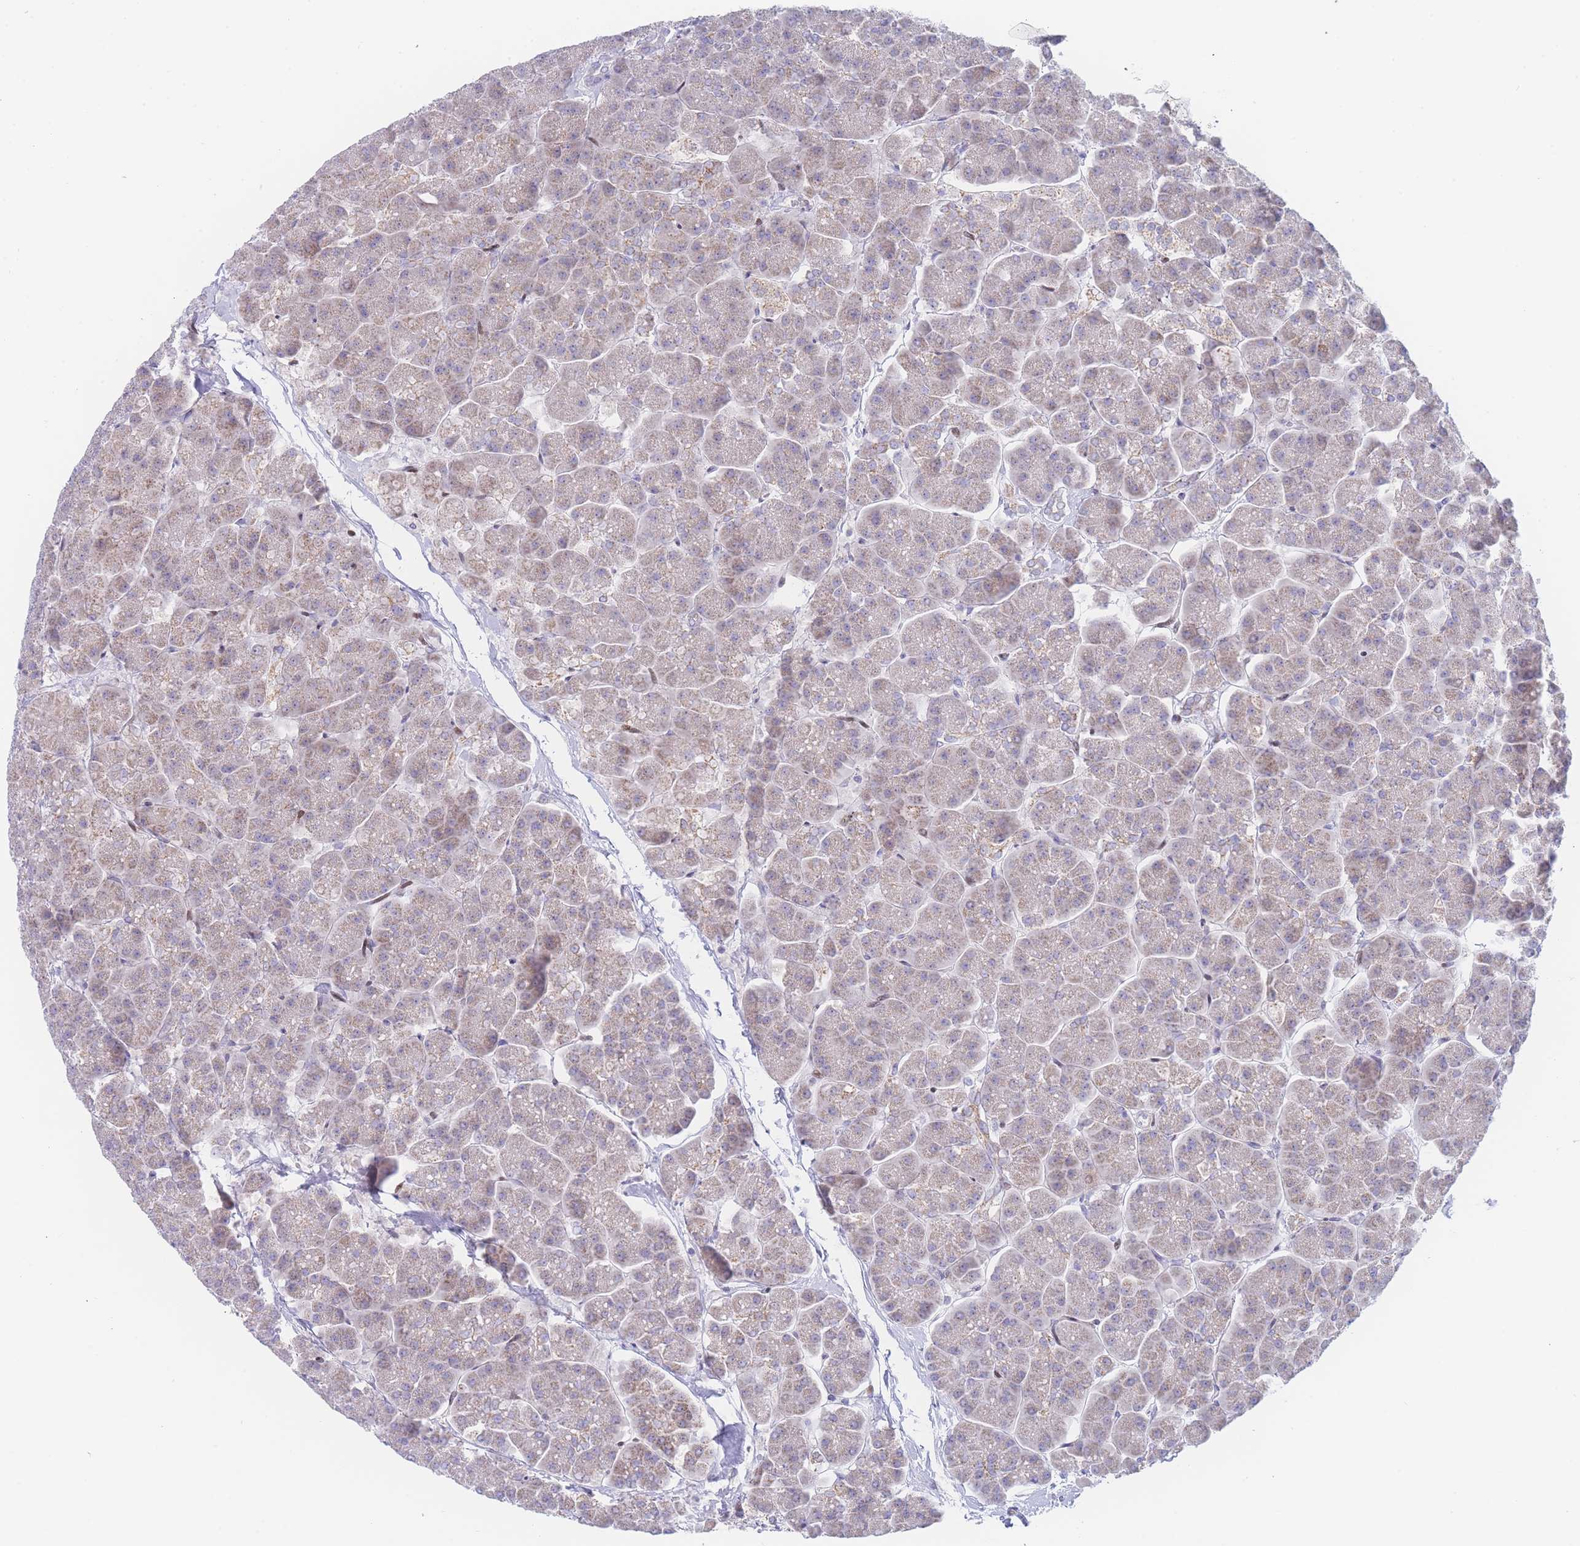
{"staining": {"intensity": "weak", "quantity": "25%-75%", "location": "cytoplasmic/membranous"}, "tissue": "pancreas", "cell_type": "Exocrine glandular cells", "image_type": "normal", "snomed": [{"axis": "morphology", "description": "Normal tissue, NOS"}, {"axis": "topography", "description": "Pancreas"}, {"axis": "topography", "description": "Peripheral nerve tissue"}], "caption": "High-magnification brightfield microscopy of benign pancreas stained with DAB (brown) and counterstained with hematoxylin (blue). exocrine glandular cells exhibit weak cytoplasmic/membranous staining is identified in approximately25%-75% of cells. The staining was performed using DAB to visualize the protein expression in brown, while the nuclei were stained in blue with hematoxylin (Magnification: 20x).", "gene": "GPAM", "patient": {"sex": "male", "age": 54}}